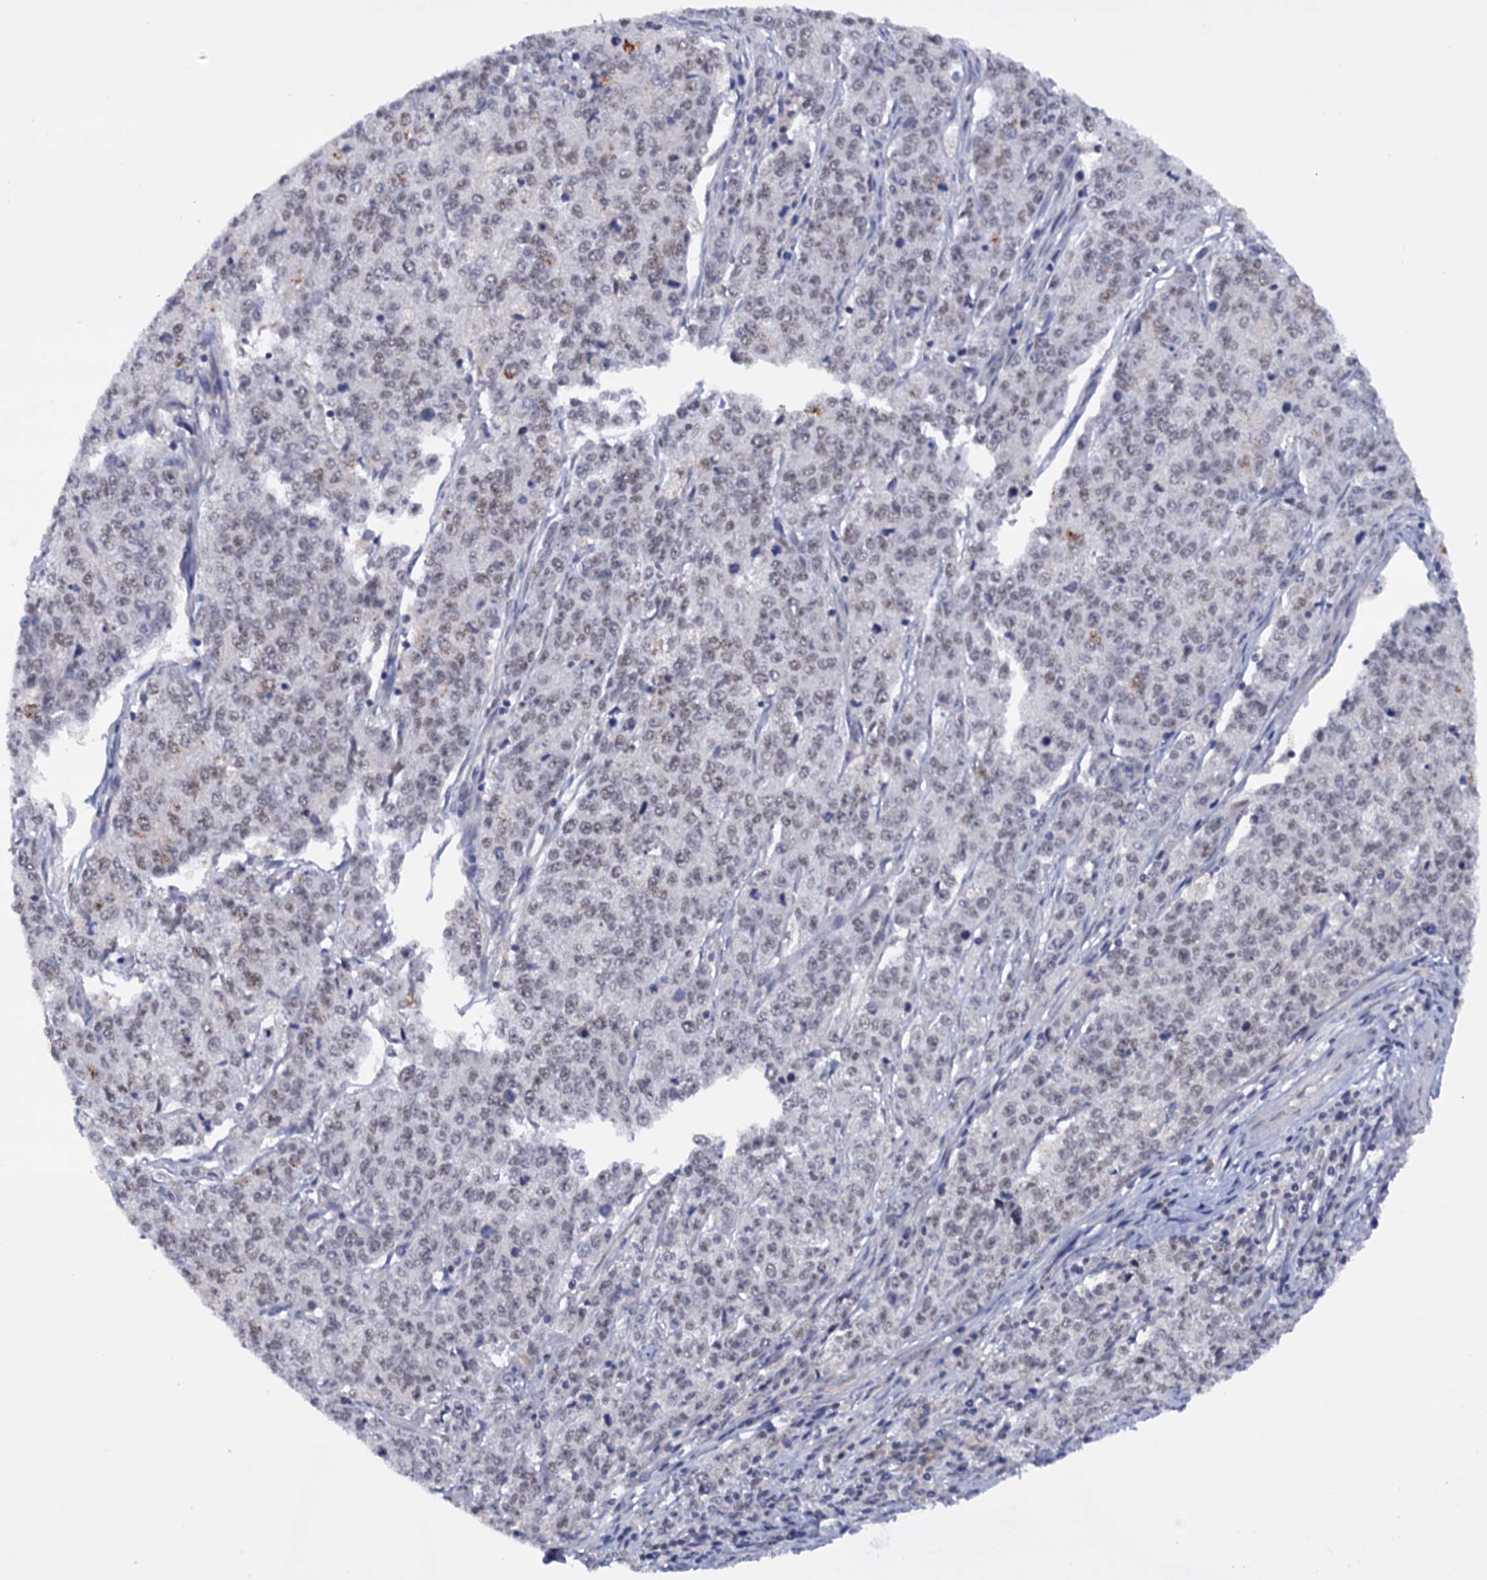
{"staining": {"intensity": "negative", "quantity": "none", "location": "none"}, "tissue": "endometrial cancer", "cell_type": "Tumor cells", "image_type": "cancer", "snomed": [{"axis": "morphology", "description": "Adenocarcinoma, NOS"}, {"axis": "topography", "description": "Endometrium"}], "caption": "High power microscopy histopathology image of an immunohistochemistry (IHC) image of endometrial adenocarcinoma, revealing no significant staining in tumor cells. (Brightfield microscopy of DAB immunohistochemistry (IHC) at high magnification).", "gene": "TBC1D12", "patient": {"sex": "female", "age": 50}}